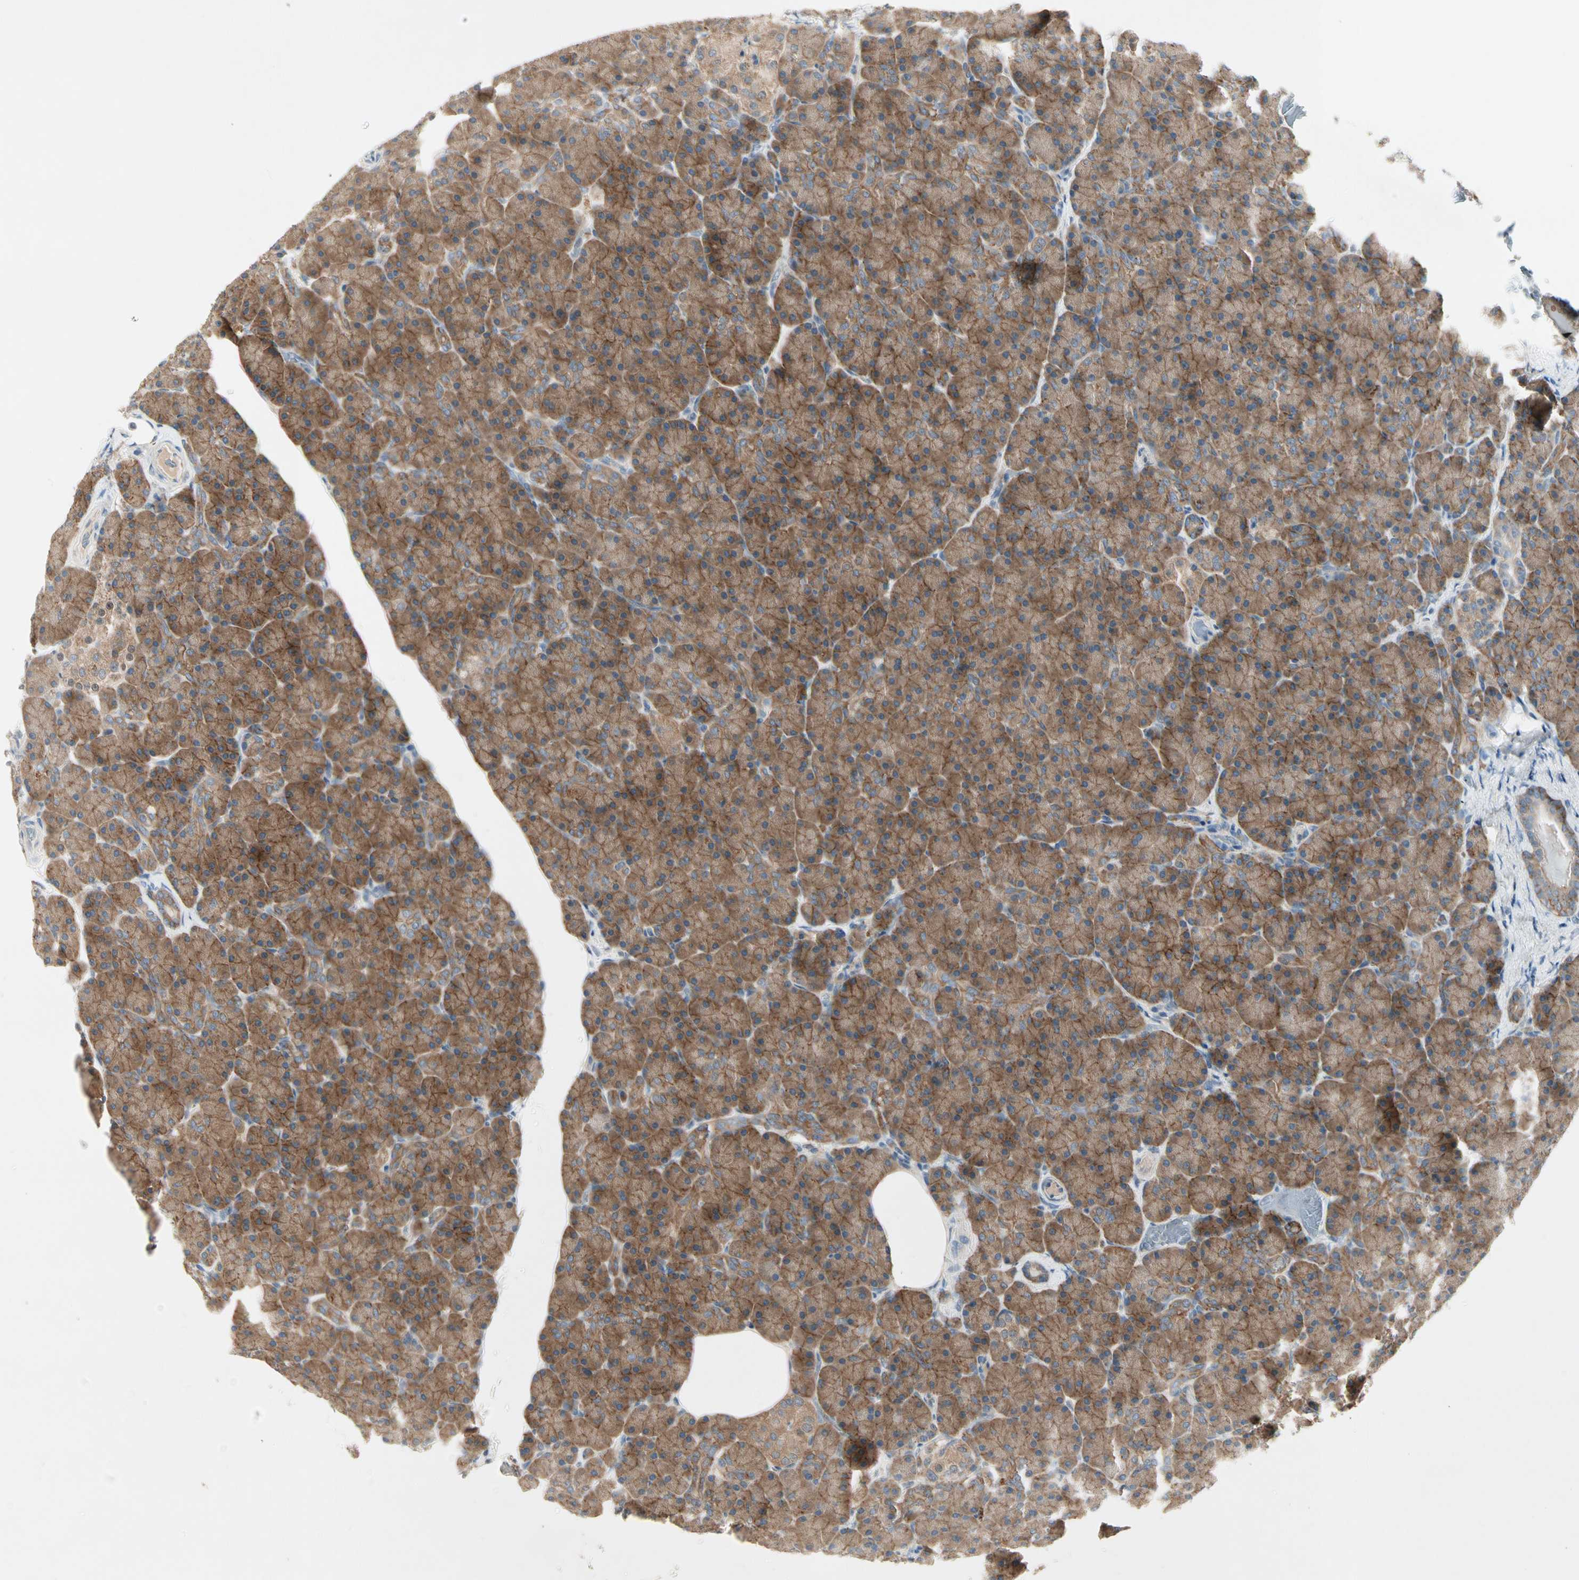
{"staining": {"intensity": "moderate", "quantity": ">75%", "location": "cytoplasmic/membranous"}, "tissue": "pancreas", "cell_type": "Exocrine glandular cells", "image_type": "normal", "snomed": [{"axis": "morphology", "description": "Normal tissue, NOS"}, {"axis": "topography", "description": "Pancreas"}], "caption": "Exocrine glandular cells show moderate cytoplasmic/membranous expression in about >75% of cells in benign pancreas.", "gene": "IL1R1", "patient": {"sex": "female", "age": 43}}